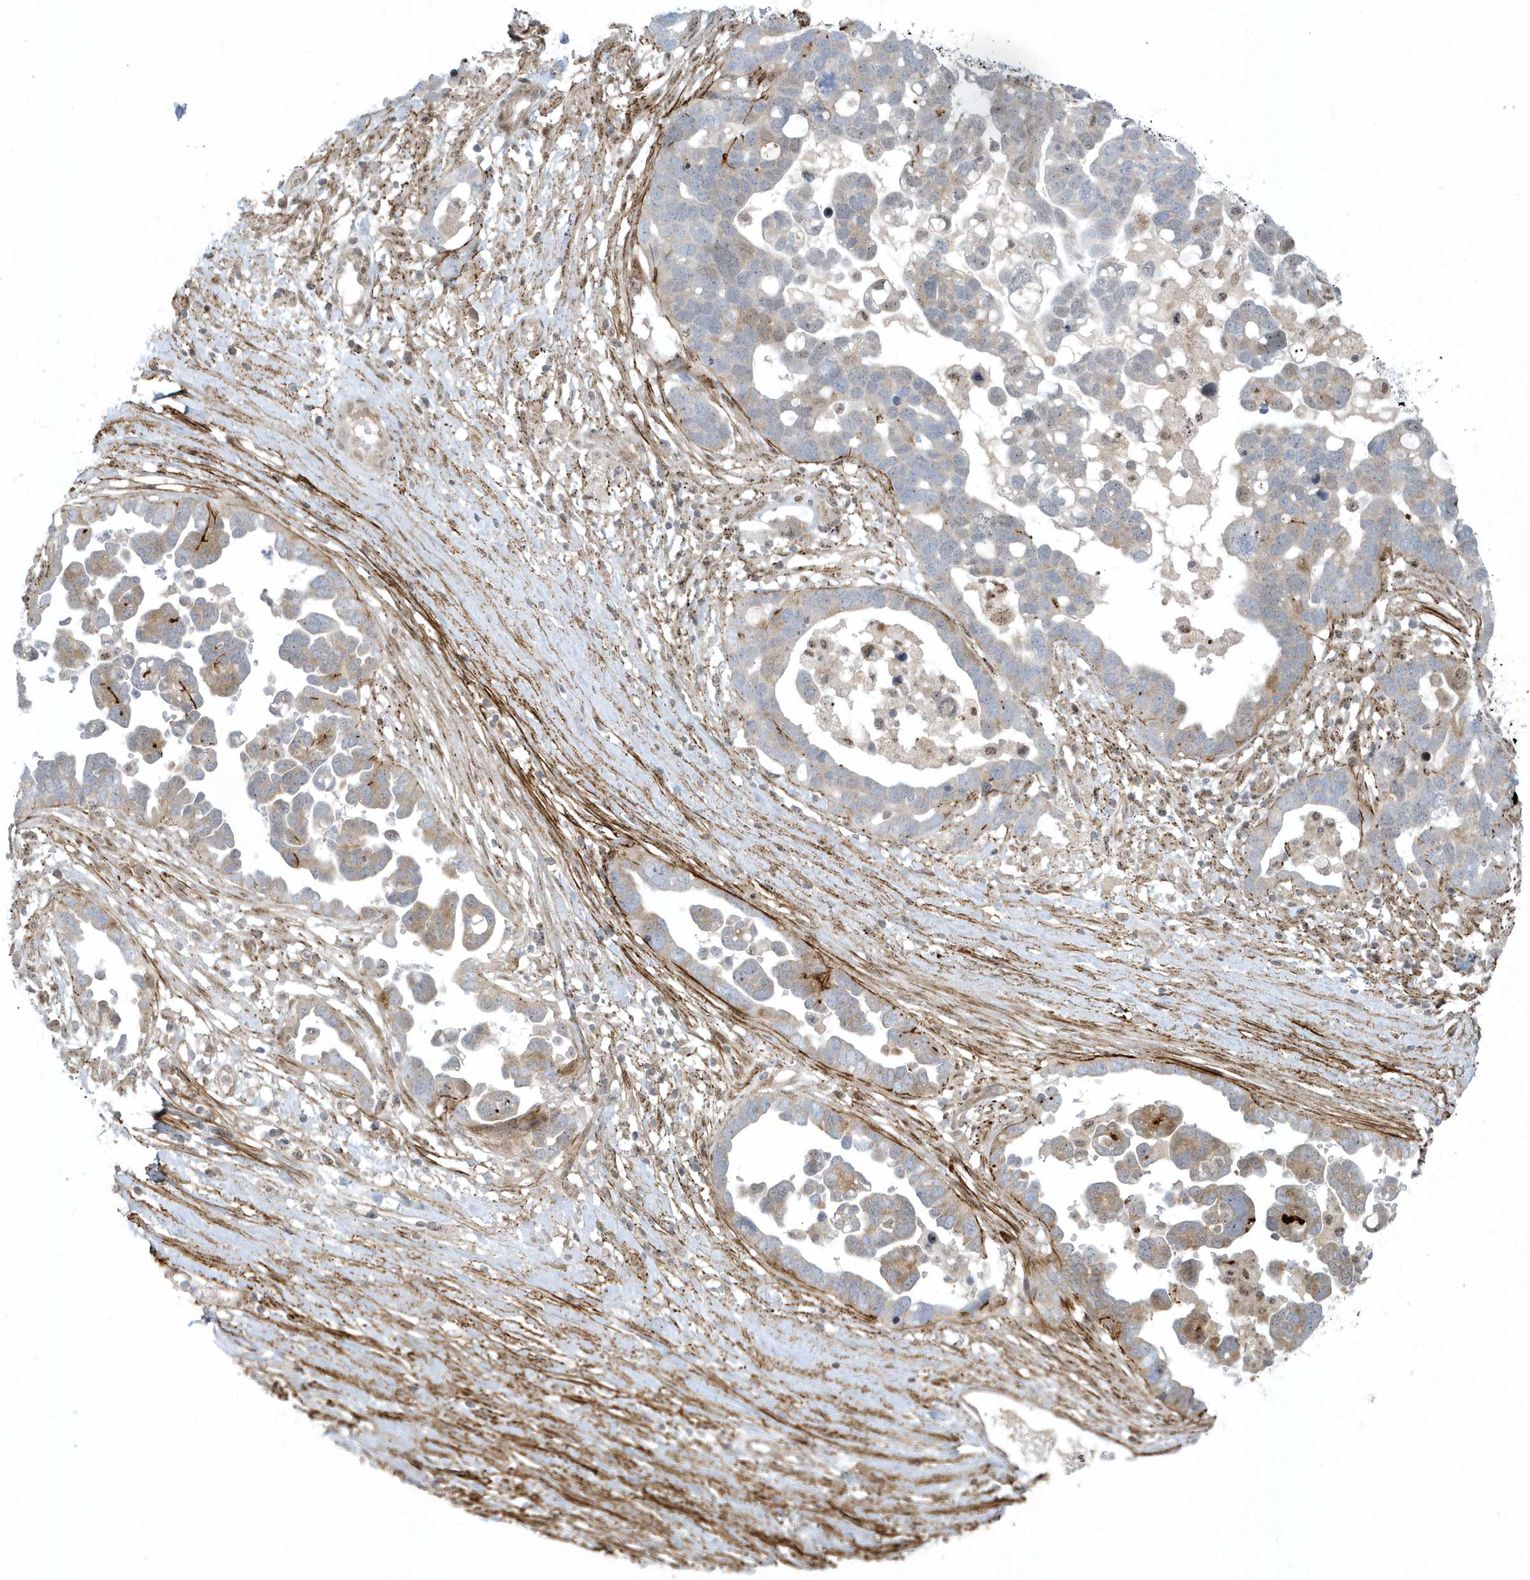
{"staining": {"intensity": "weak", "quantity": "<25%", "location": "cytoplasmic/membranous,nuclear"}, "tissue": "ovarian cancer", "cell_type": "Tumor cells", "image_type": "cancer", "snomed": [{"axis": "morphology", "description": "Cystadenocarcinoma, serous, NOS"}, {"axis": "topography", "description": "Ovary"}], "caption": "Immunohistochemistry (IHC) of ovarian cancer displays no positivity in tumor cells. (DAB IHC visualized using brightfield microscopy, high magnification).", "gene": "MASP2", "patient": {"sex": "female", "age": 54}}